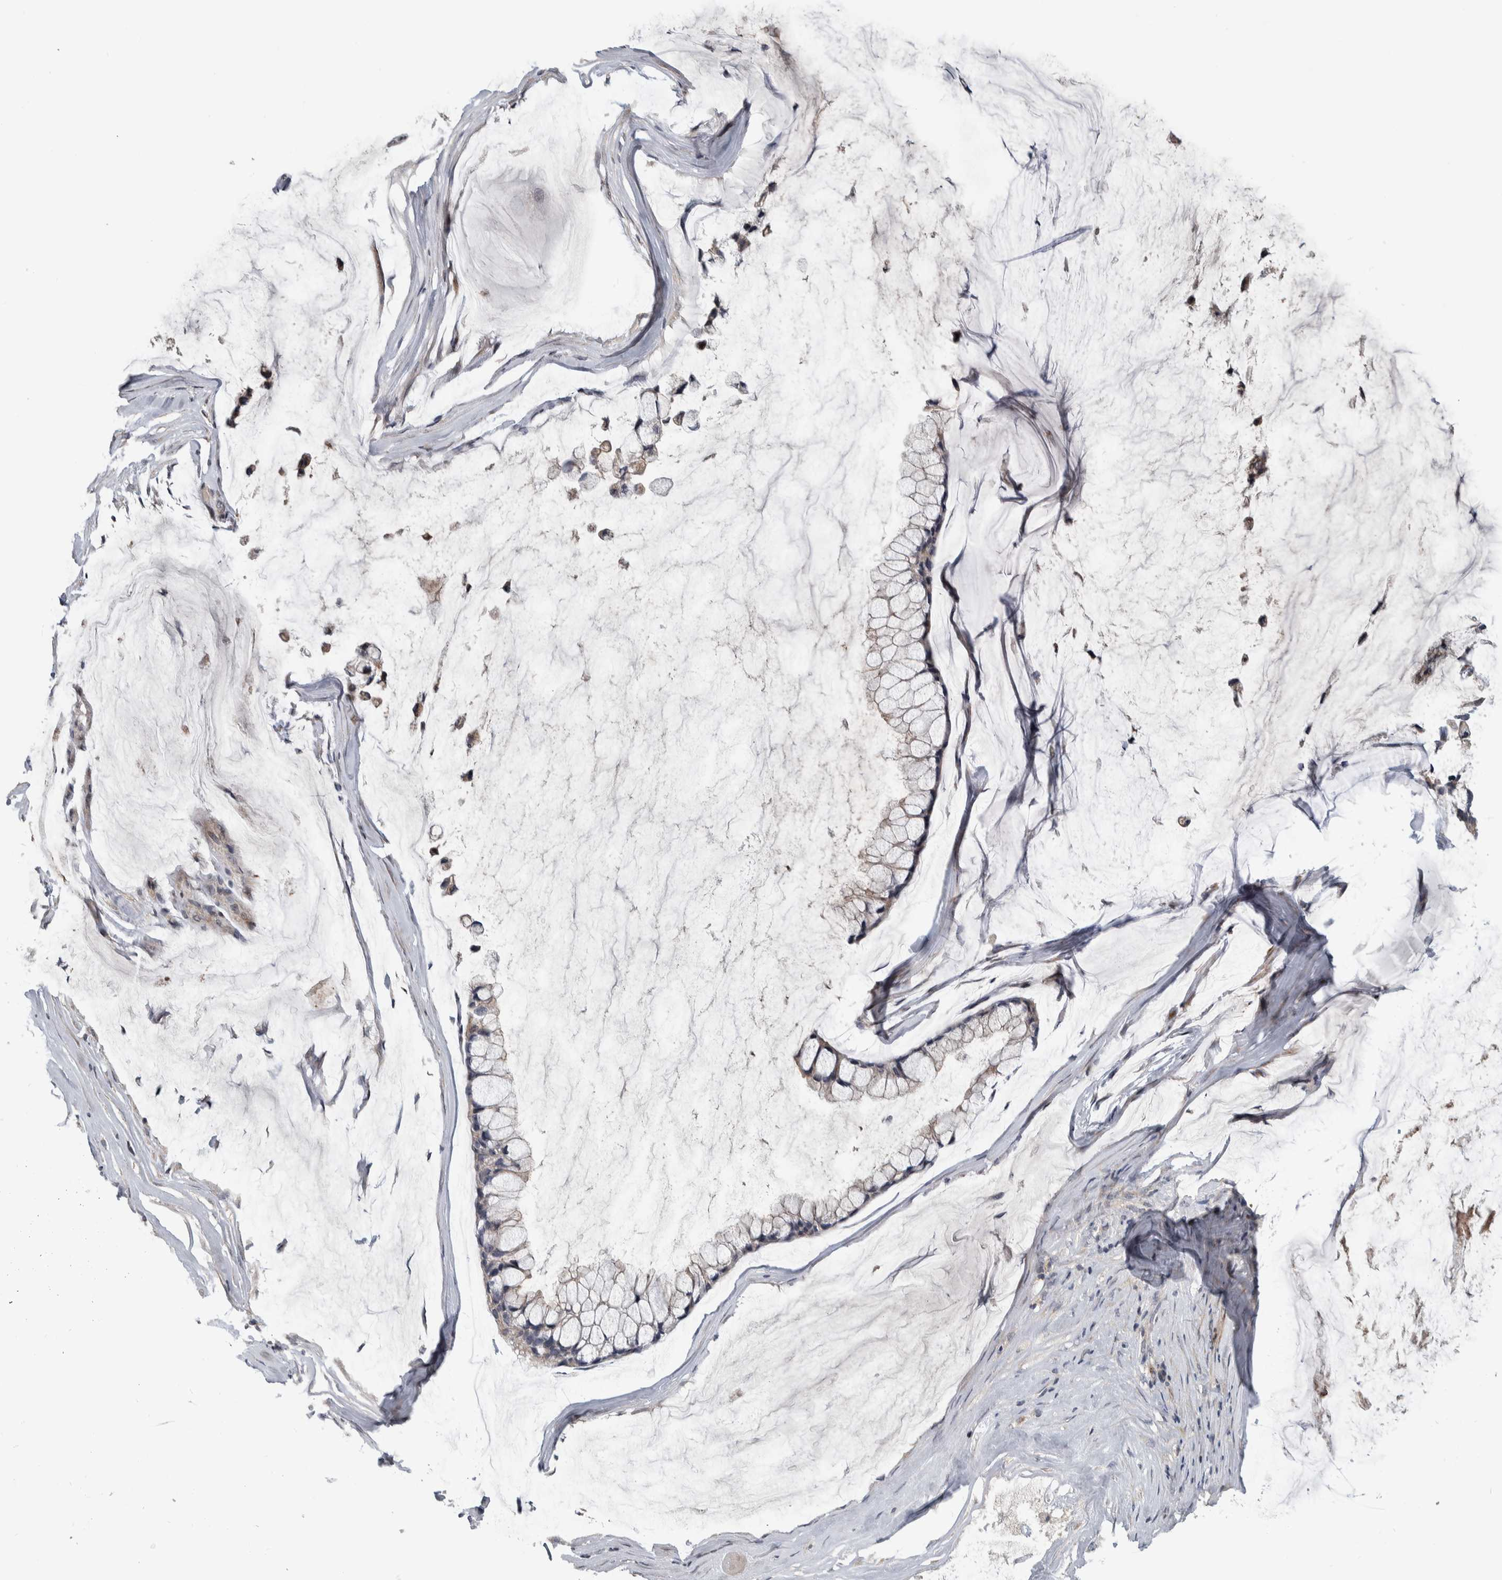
{"staining": {"intensity": "negative", "quantity": "none", "location": "none"}, "tissue": "ovarian cancer", "cell_type": "Tumor cells", "image_type": "cancer", "snomed": [{"axis": "morphology", "description": "Cystadenocarcinoma, mucinous, NOS"}, {"axis": "topography", "description": "Ovary"}], "caption": "Histopathology image shows no protein positivity in tumor cells of mucinous cystadenocarcinoma (ovarian) tissue.", "gene": "FAM83G", "patient": {"sex": "female", "age": 39}}